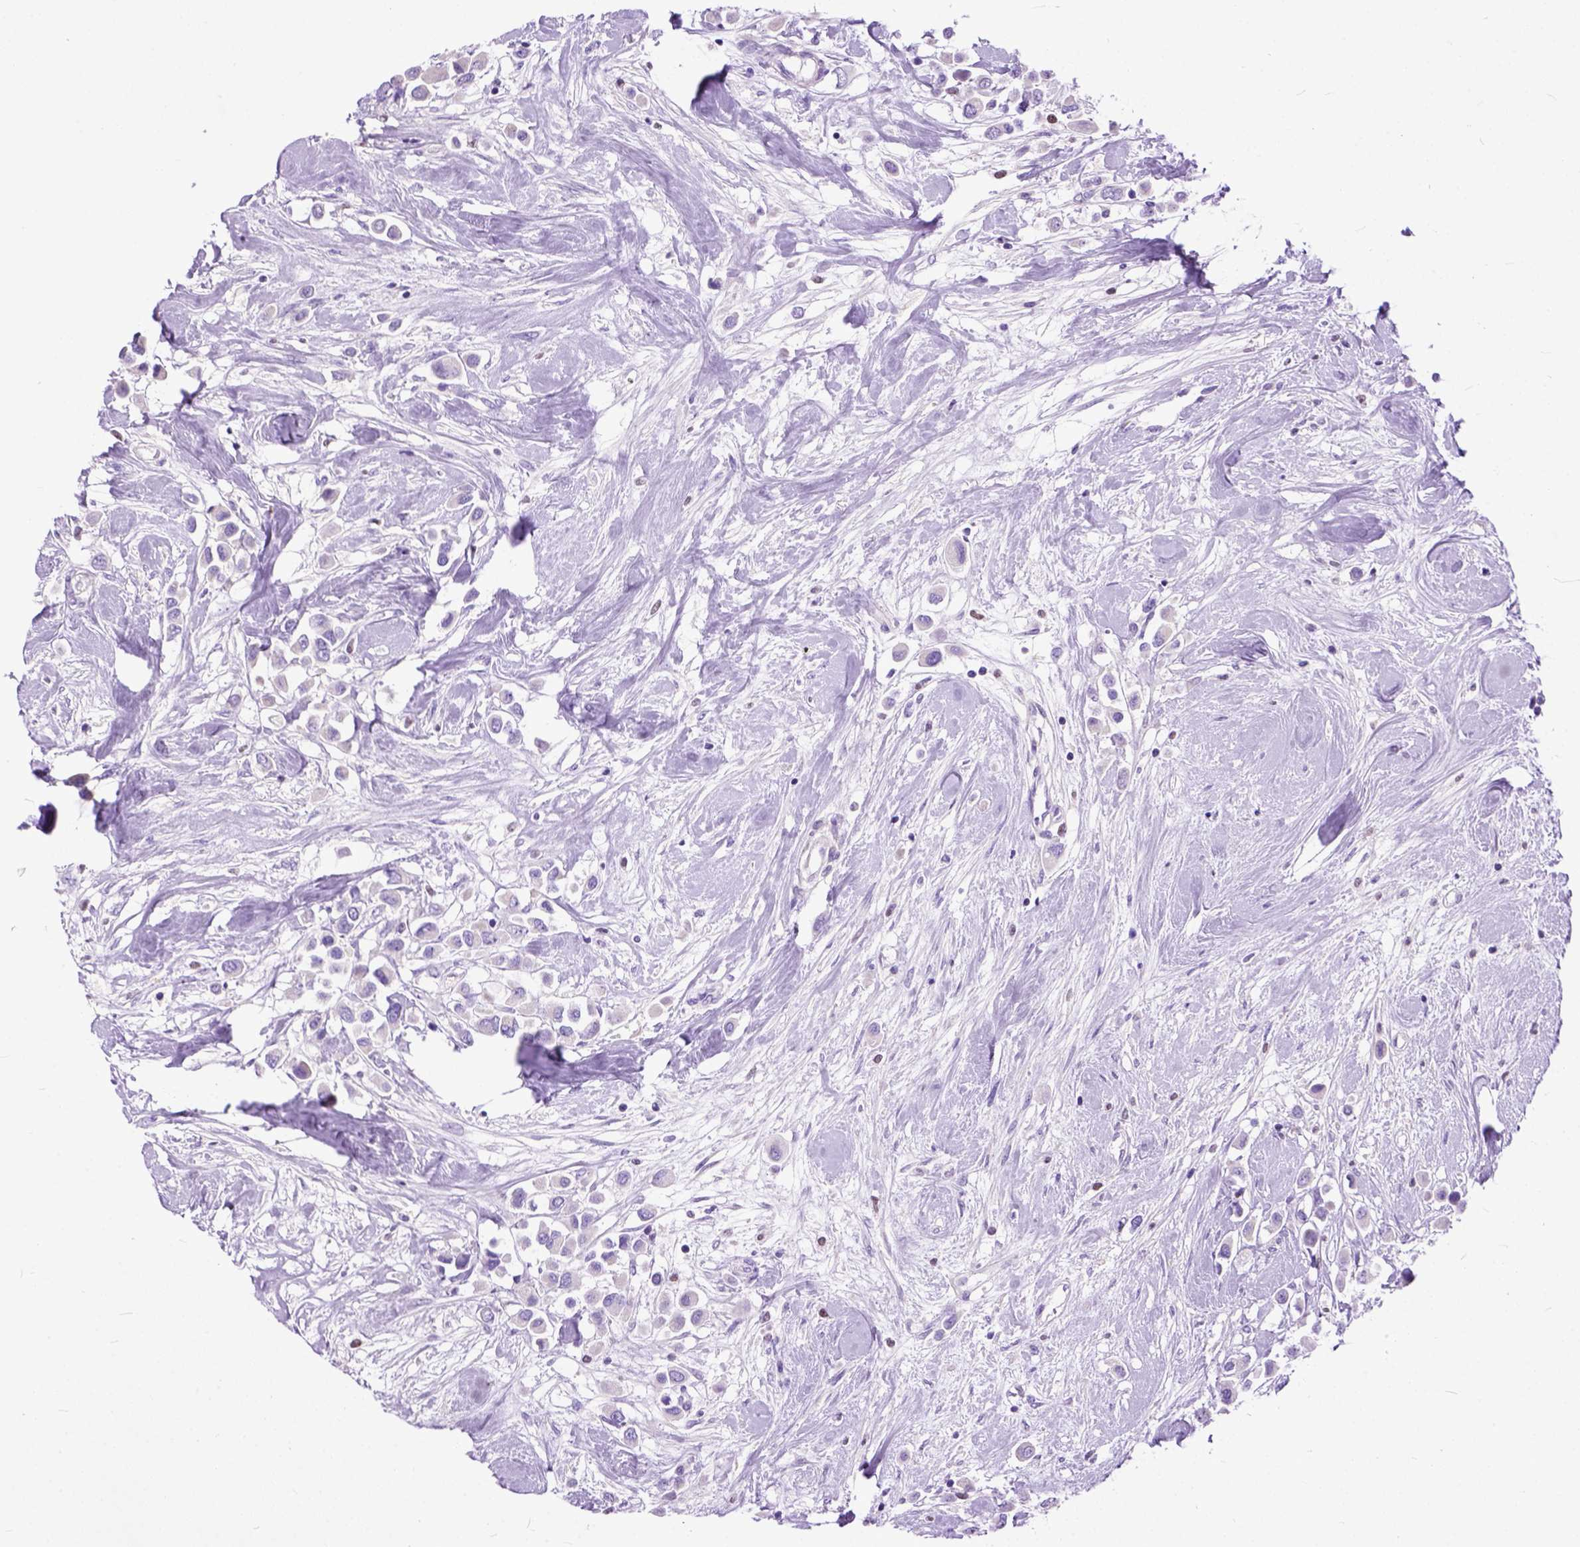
{"staining": {"intensity": "negative", "quantity": "none", "location": "none"}, "tissue": "breast cancer", "cell_type": "Tumor cells", "image_type": "cancer", "snomed": [{"axis": "morphology", "description": "Duct carcinoma"}, {"axis": "topography", "description": "Breast"}], "caption": "The image demonstrates no significant staining in tumor cells of breast cancer. (IHC, brightfield microscopy, high magnification).", "gene": "CRB1", "patient": {"sex": "female", "age": 61}}